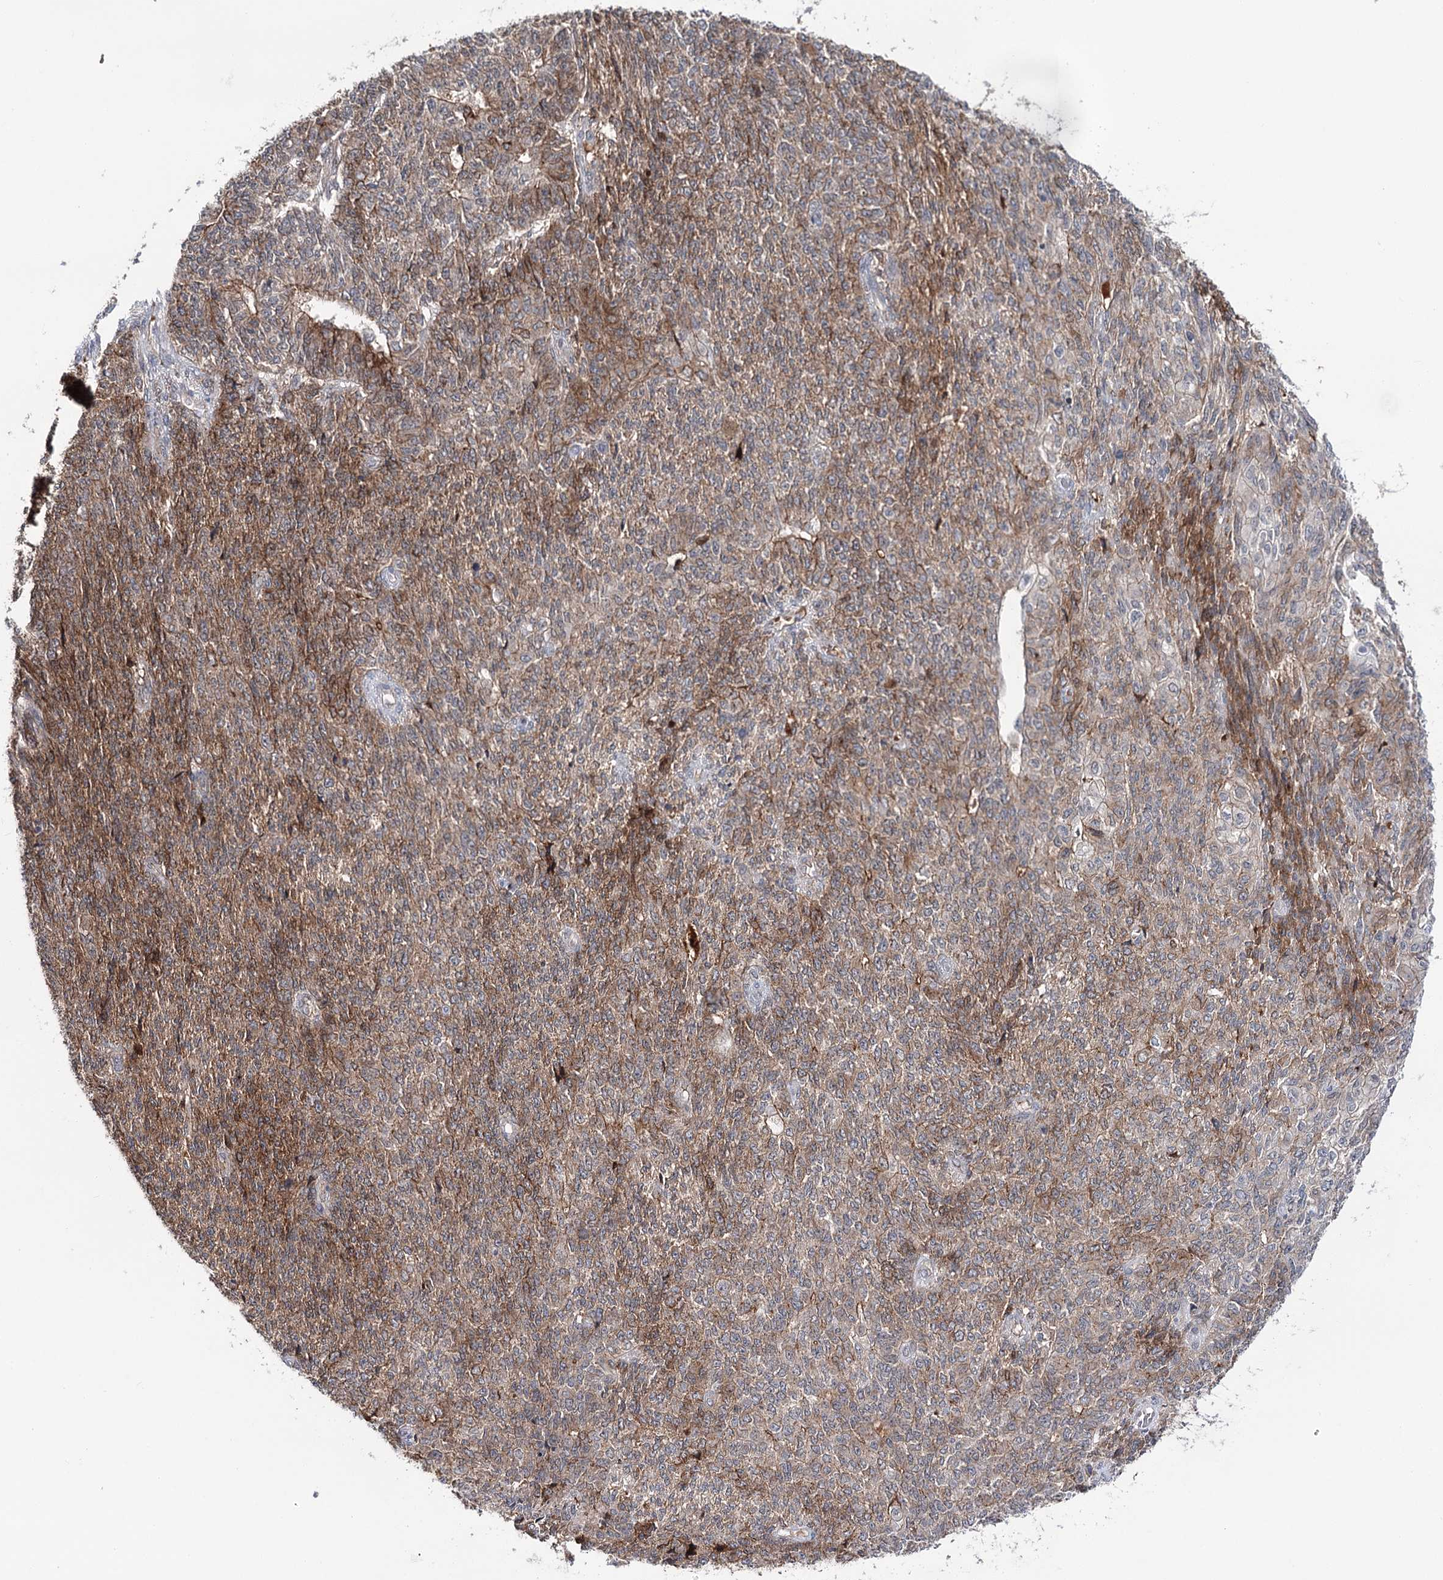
{"staining": {"intensity": "moderate", "quantity": ">75%", "location": "cytoplasmic/membranous"}, "tissue": "endometrial cancer", "cell_type": "Tumor cells", "image_type": "cancer", "snomed": [{"axis": "morphology", "description": "Adenocarcinoma, NOS"}, {"axis": "topography", "description": "Endometrium"}], "caption": "Protein analysis of endometrial cancer (adenocarcinoma) tissue displays moderate cytoplasmic/membranous staining in about >75% of tumor cells.", "gene": "PKP4", "patient": {"sex": "female", "age": 32}}